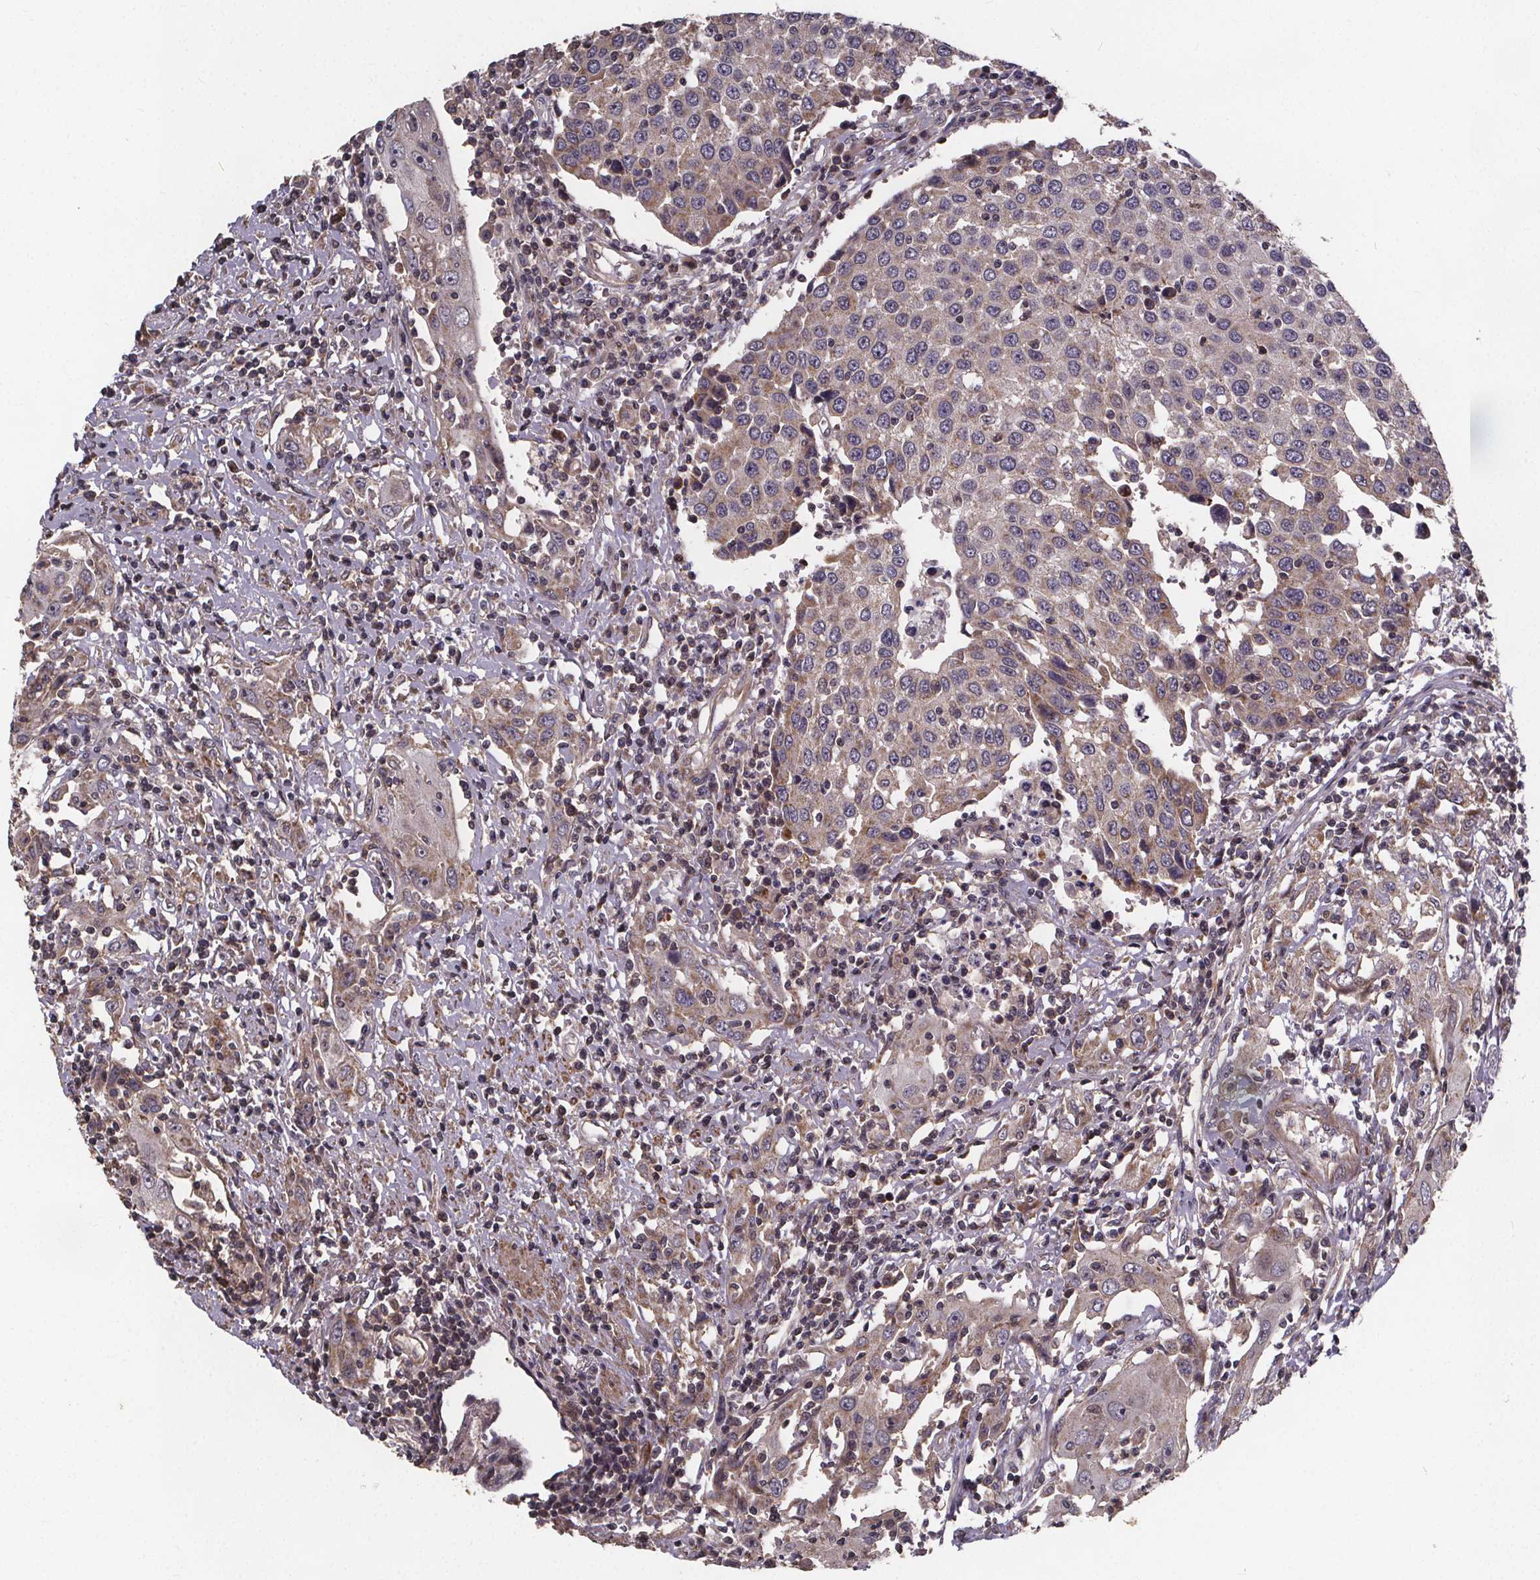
{"staining": {"intensity": "weak", "quantity": "25%-75%", "location": "cytoplasmic/membranous"}, "tissue": "urothelial cancer", "cell_type": "Tumor cells", "image_type": "cancer", "snomed": [{"axis": "morphology", "description": "Urothelial carcinoma, High grade"}, {"axis": "topography", "description": "Urinary bladder"}], "caption": "Weak cytoplasmic/membranous protein positivity is appreciated in approximately 25%-75% of tumor cells in high-grade urothelial carcinoma.", "gene": "YME1L1", "patient": {"sex": "female", "age": 85}}